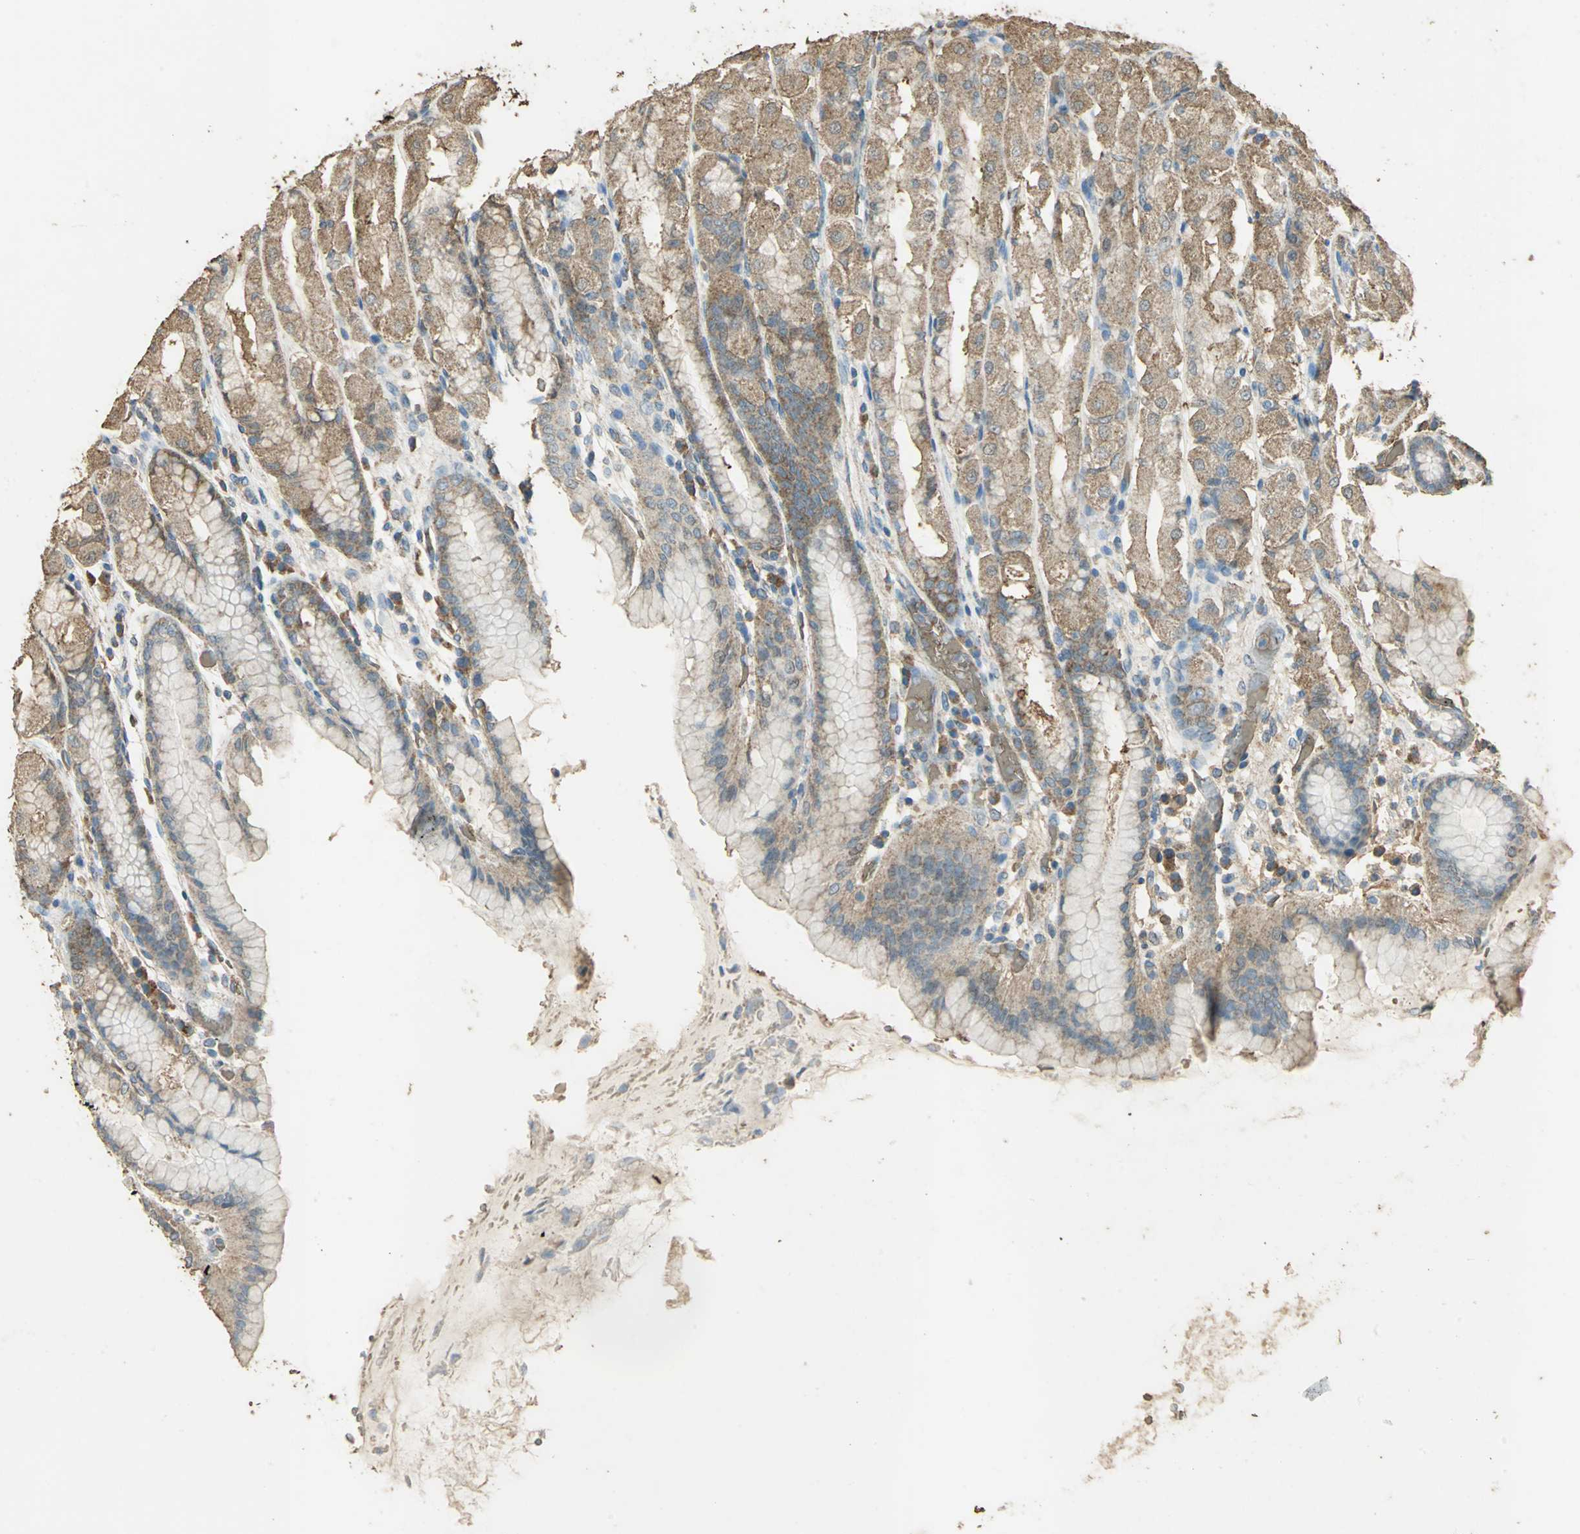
{"staining": {"intensity": "moderate", "quantity": ">75%", "location": "cytoplasmic/membranous"}, "tissue": "stomach", "cell_type": "Glandular cells", "image_type": "normal", "snomed": [{"axis": "morphology", "description": "Normal tissue, NOS"}, {"axis": "topography", "description": "Stomach, upper"}], "caption": "The image demonstrates staining of benign stomach, revealing moderate cytoplasmic/membranous protein staining (brown color) within glandular cells. (DAB (3,3'-diaminobenzidine) IHC, brown staining for protein, blue staining for nuclei).", "gene": "TRAPPC2", "patient": {"sex": "male", "age": 68}}